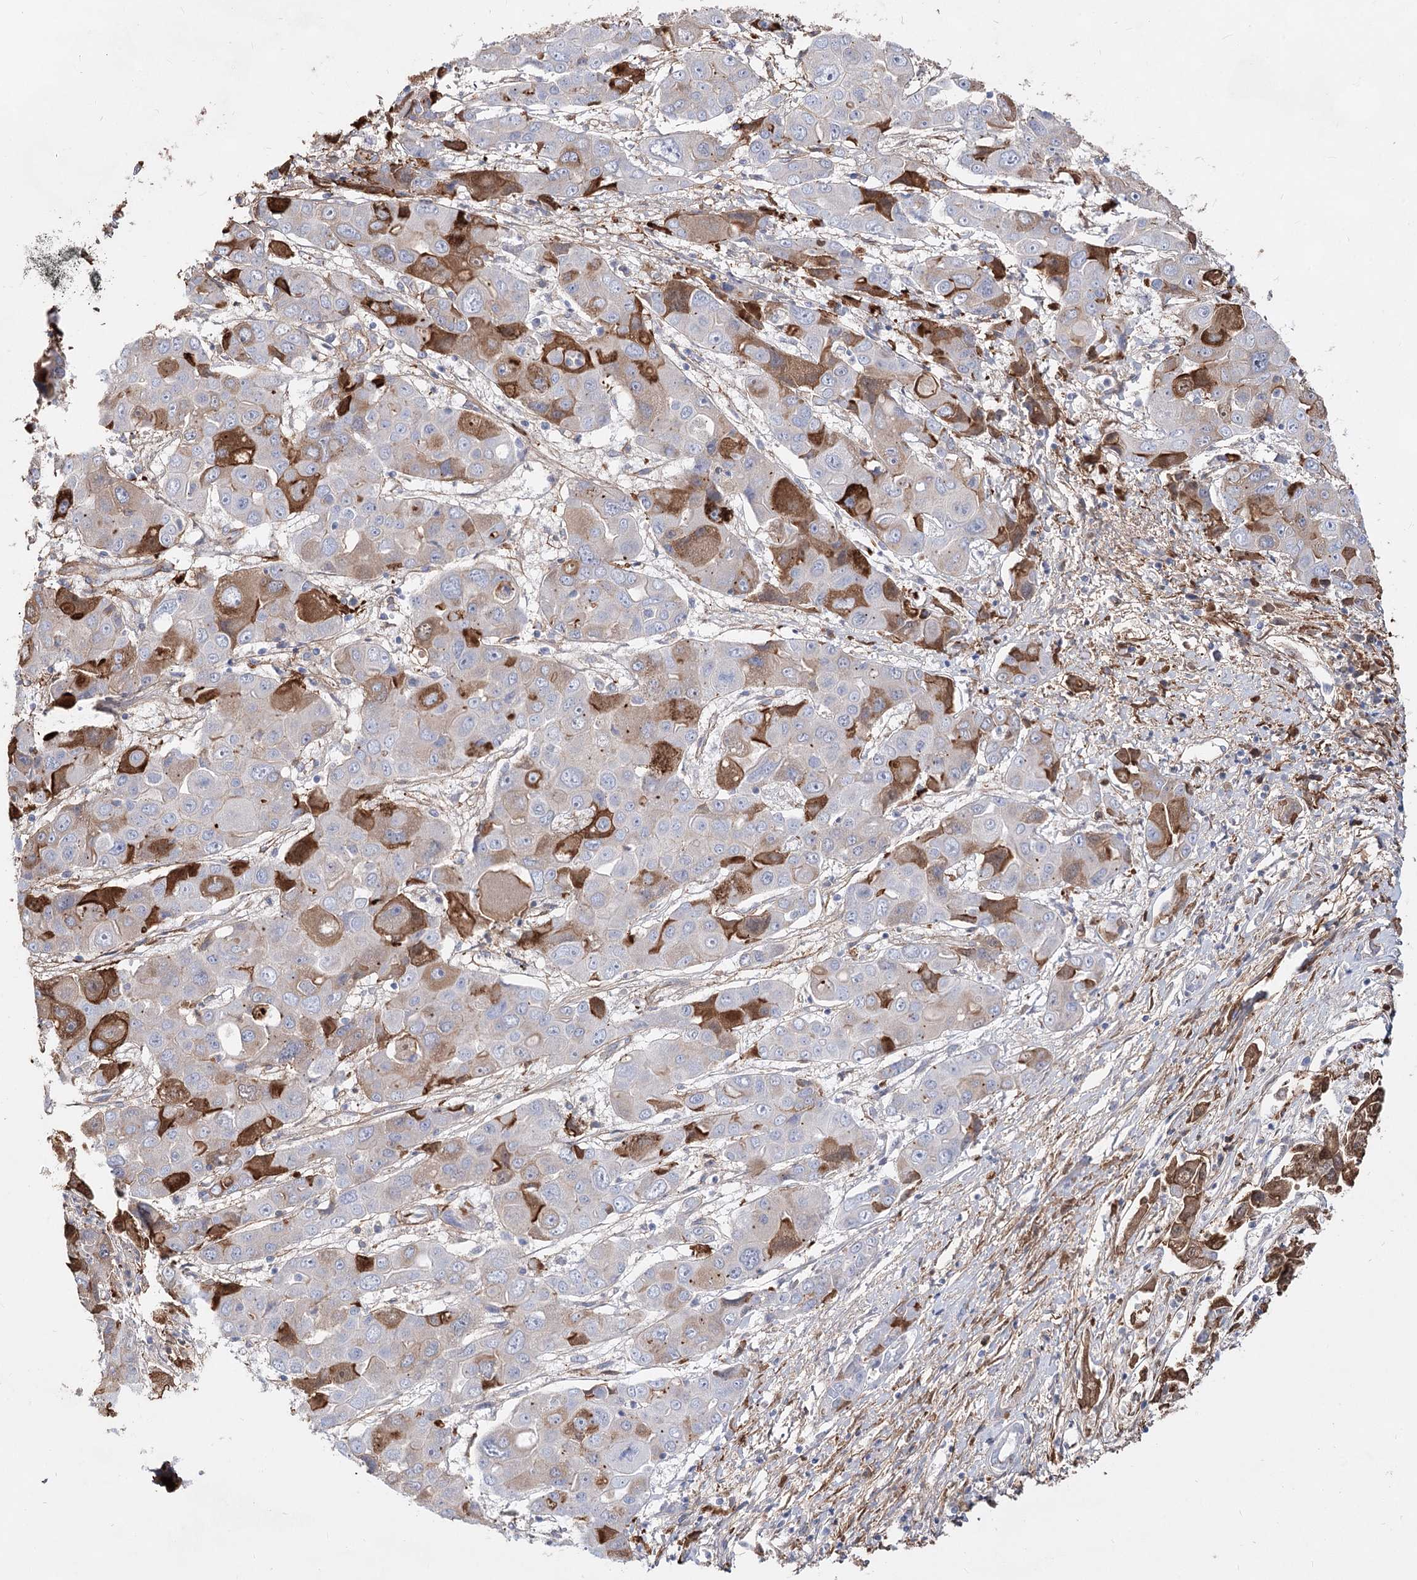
{"staining": {"intensity": "moderate", "quantity": "25%-75%", "location": "cytoplasmic/membranous"}, "tissue": "liver cancer", "cell_type": "Tumor cells", "image_type": "cancer", "snomed": [{"axis": "morphology", "description": "Cholangiocarcinoma"}, {"axis": "topography", "description": "Liver"}], "caption": "Human liver cholangiocarcinoma stained with a protein marker demonstrates moderate staining in tumor cells.", "gene": "TASOR2", "patient": {"sex": "male", "age": 67}}